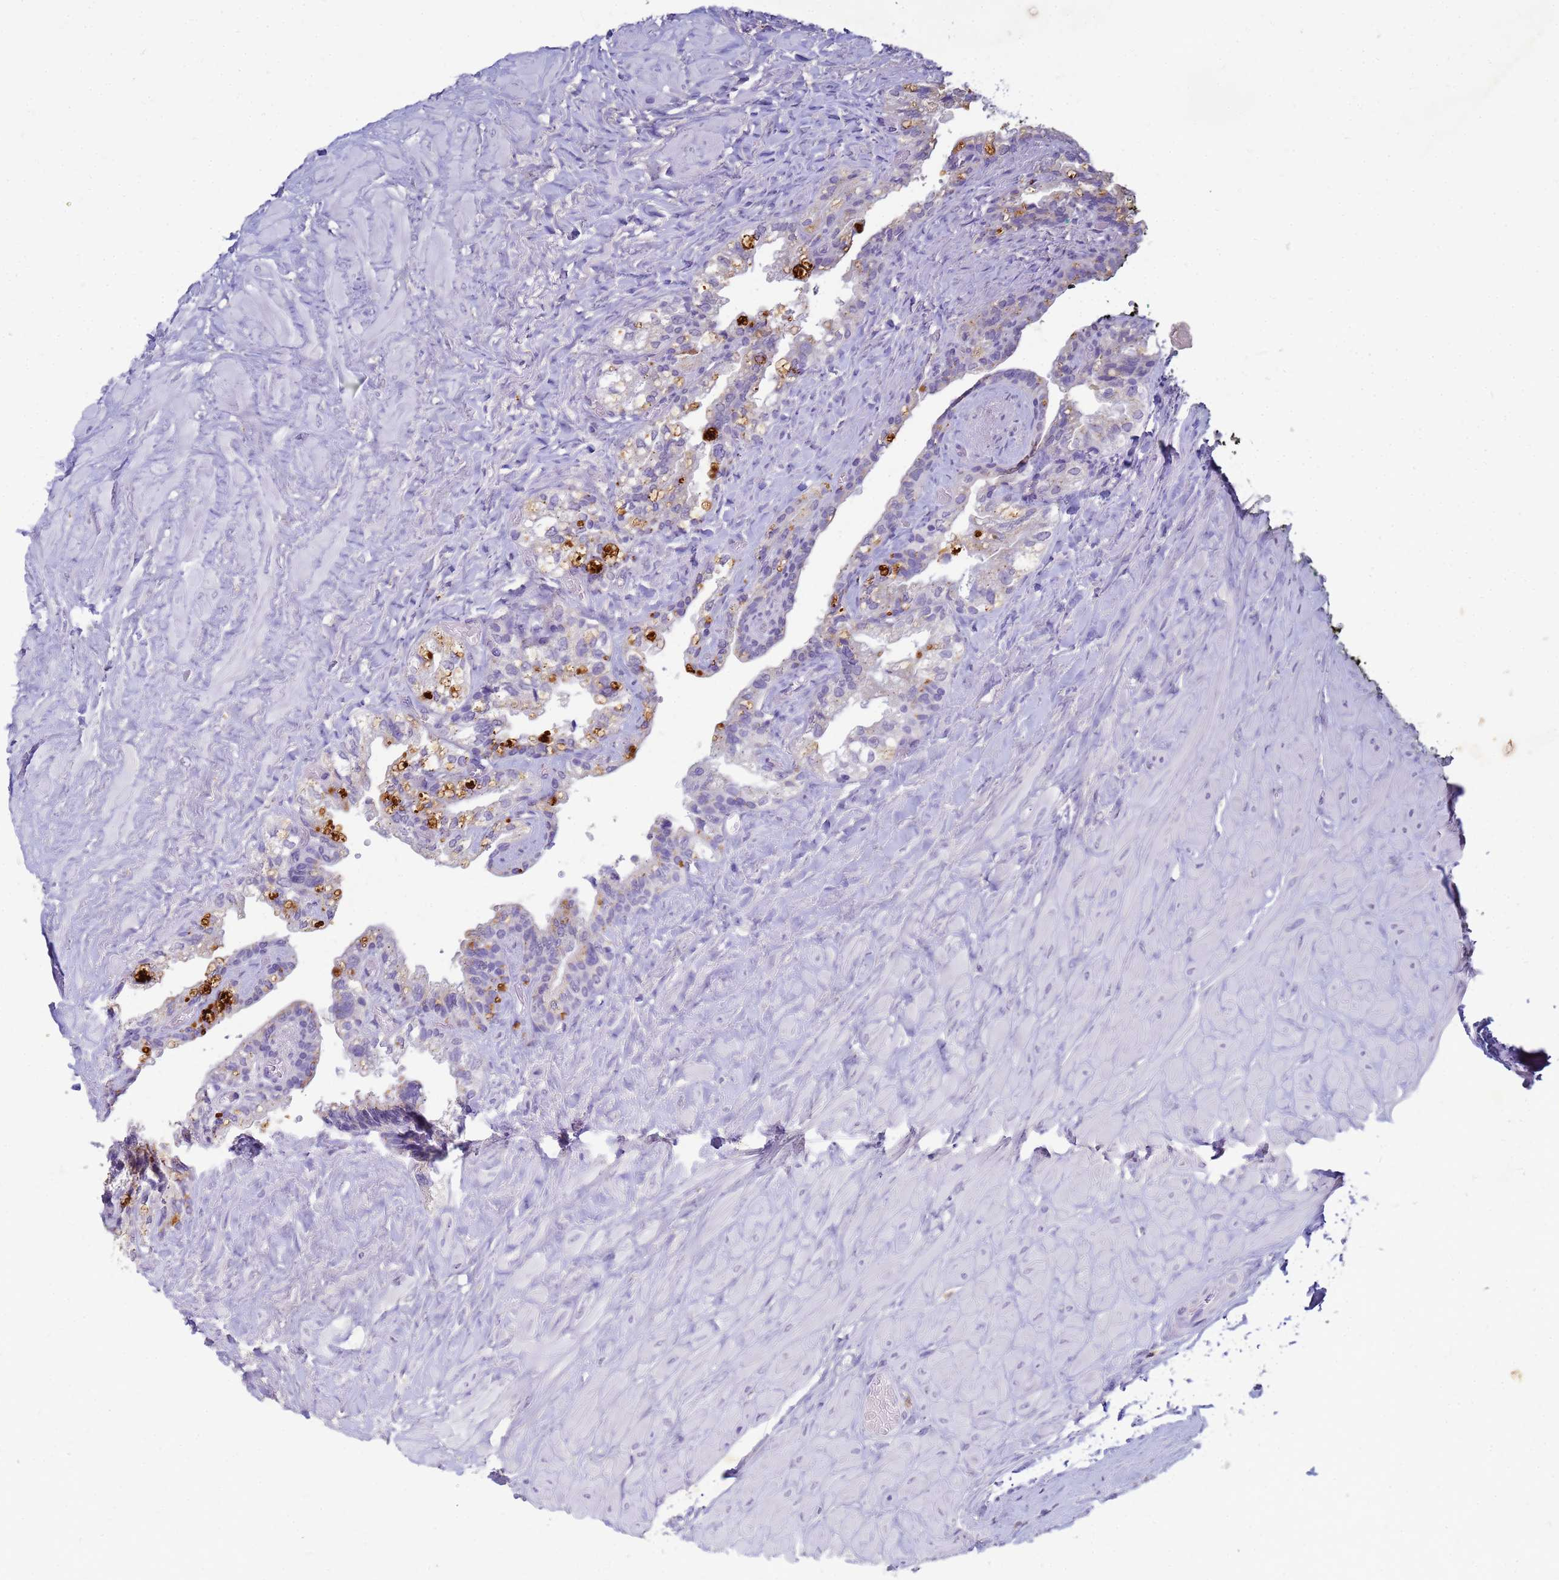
{"staining": {"intensity": "strong", "quantity": "<25%", "location": "cytoplasmic/membranous"}, "tissue": "seminal vesicle", "cell_type": "Glandular cells", "image_type": "normal", "snomed": [{"axis": "morphology", "description": "Normal tissue, NOS"}, {"axis": "topography", "description": "Seminal veicle"}, {"axis": "topography", "description": "Peripheral nerve tissue"}], "caption": "This micrograph shows immunohistochemistry staining of benign human seminal vesicle, with medium strong cytoplasmic/membranous positivity in approximately <25% of glandular cells.", "gene": "B3GNT8", "patient": {"sex": "male", "age": 60}}